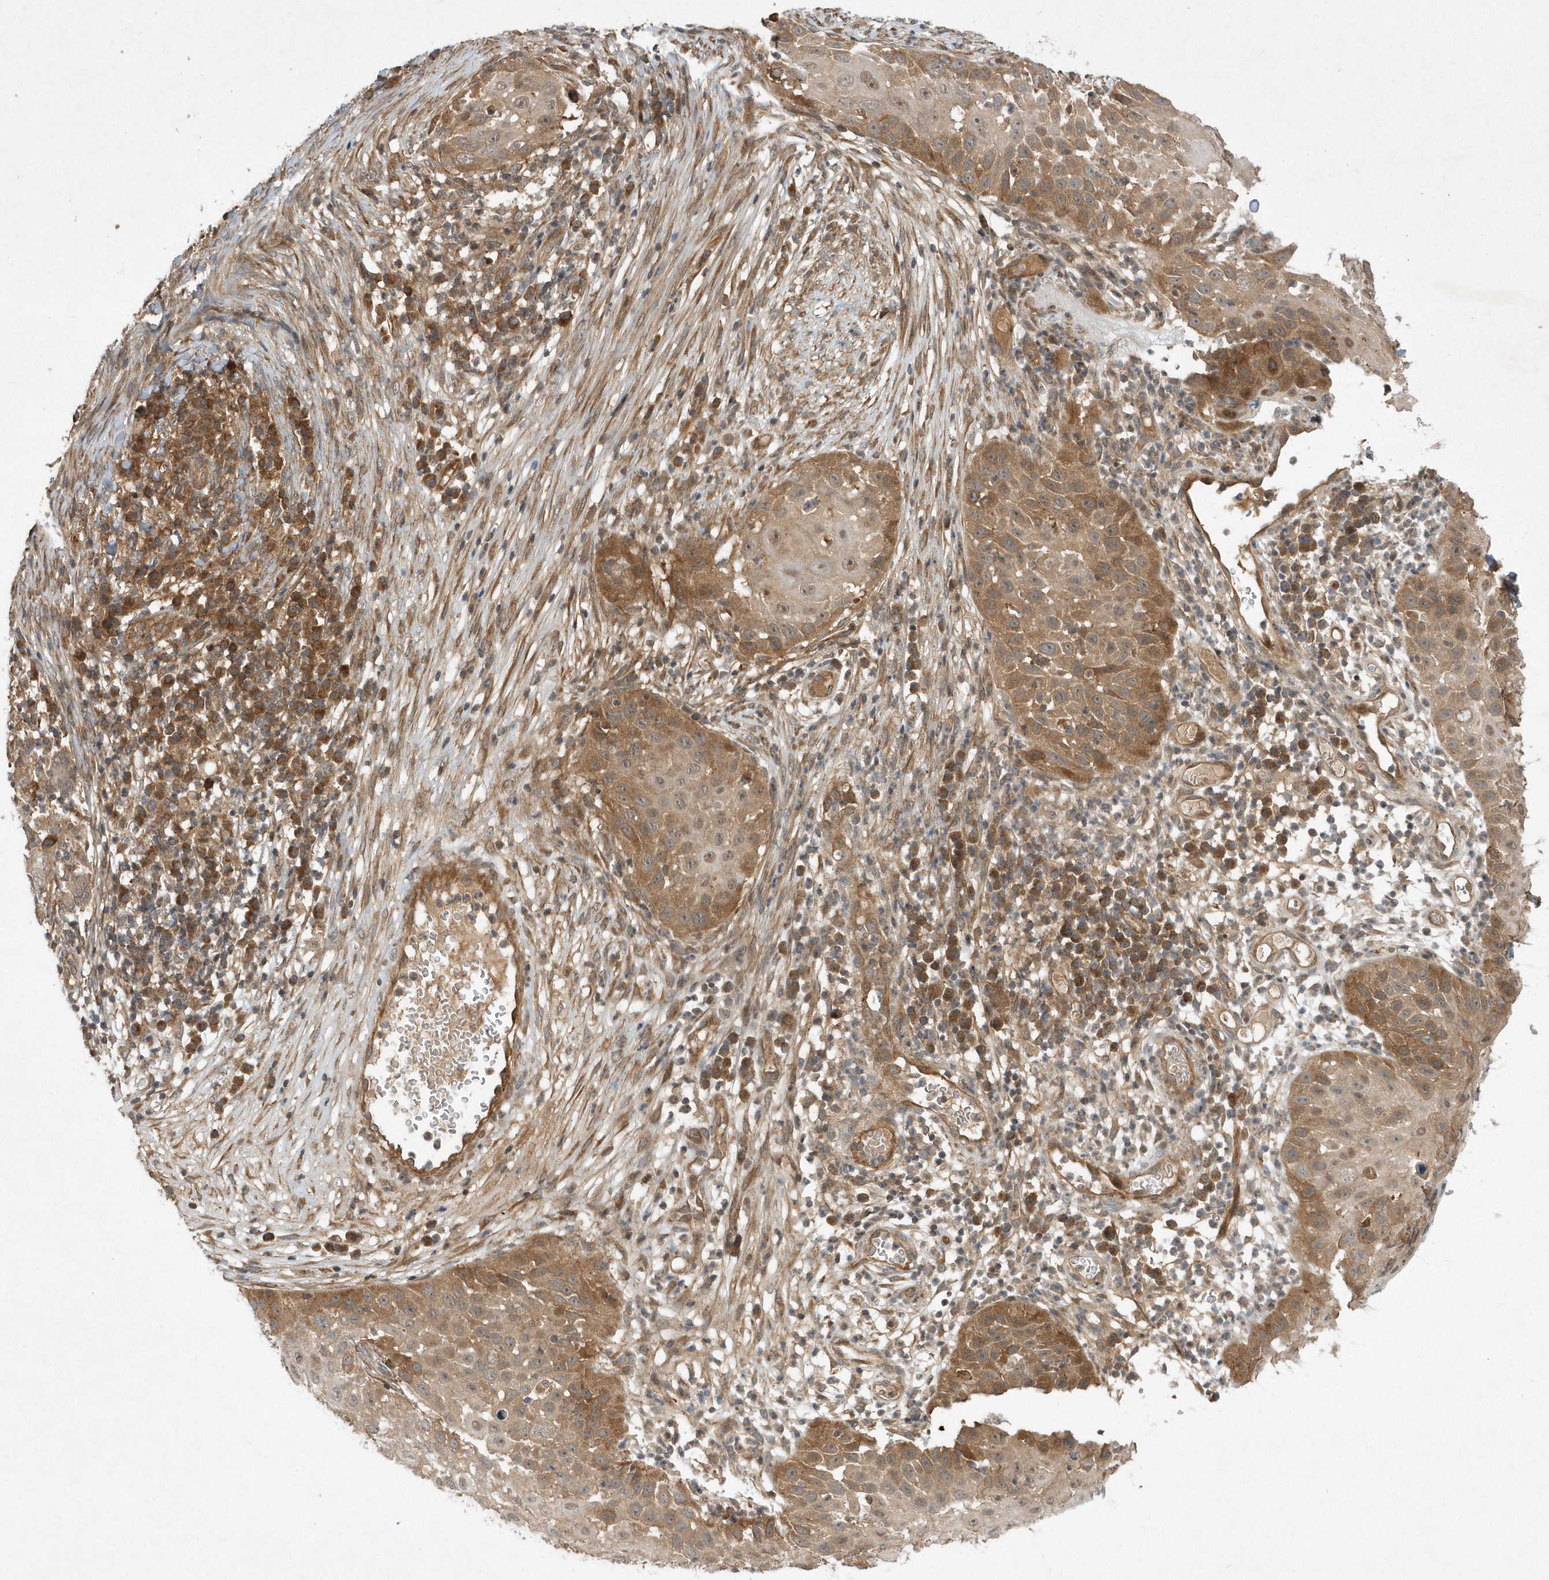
{"staining": {"intensity": "moderate", "quantity": ">75%", "location": "cytoplasmic/membranous,nuclear"}, "tissue": "skin cancer", "cell_type": "Tumor cells", "image_type": "cancer", "snomed": [{"axis": "morphology", "description": "Squamous cell carcinoma, NOS"}, {"axis": "topography", "description": "Skin"}], "caption": "An image showing moderate cytoplasmic/membranous and nuclear expression in about >75% of tumor cells in skin cancer (squamous cell carcinoma), as visualized by brown immunohistochemical staining.", "gene": "GFM2", "patient": {"sex": "female", "age": 44}}